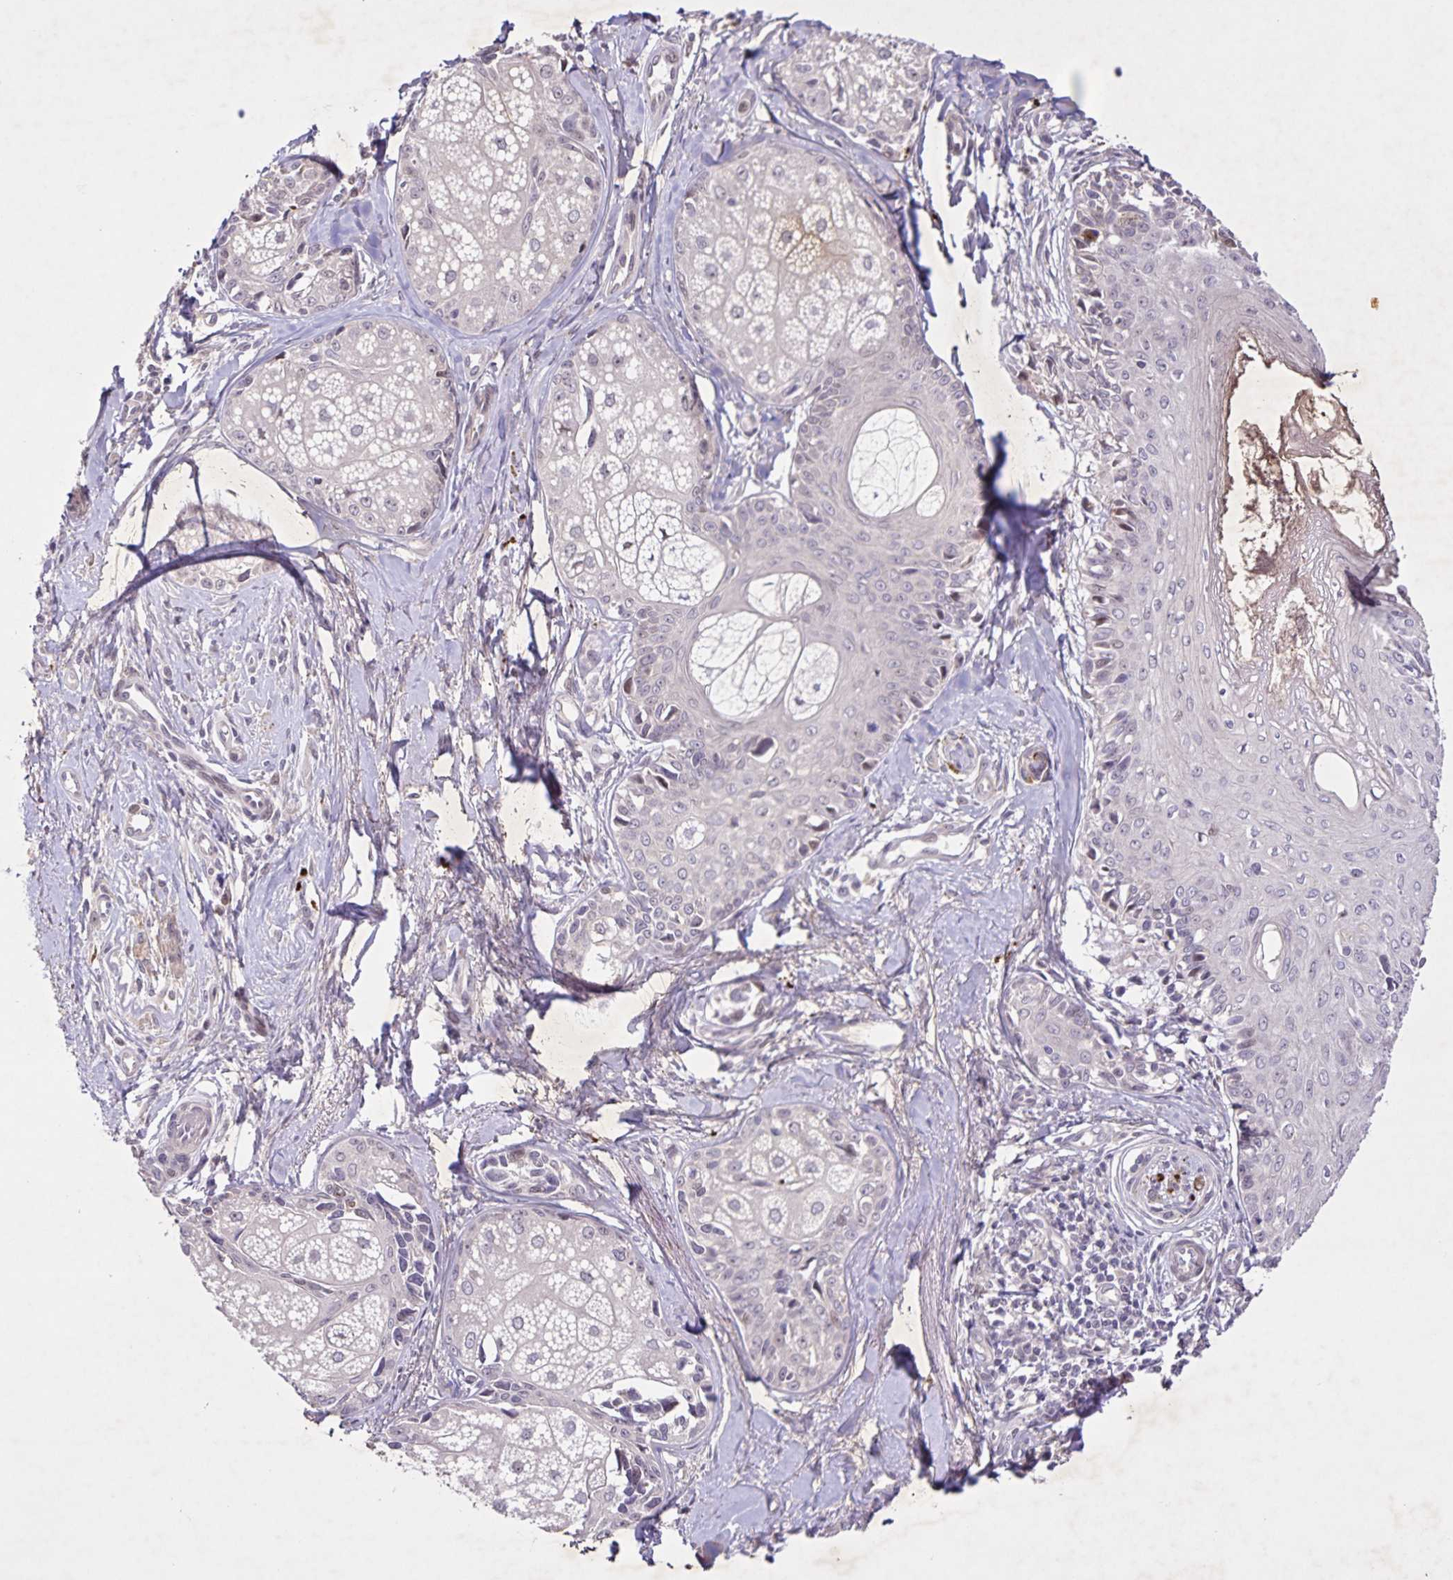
{"staining": {"intensity": "negative", "quantity": "none", "location": "none"}, "tissue": "melanoma", "cell_type": "Tumor cells", "image_type": "cancer", "snomed": [{"axis": "morphology", "description": "Malignant melanoma, NOS"}, {"axis": "topography", "description": "Skin"}], "caption": "Protein analysis of melanoma displays no significant positivity in tumor cells.", "gene": "GDF2", "patient": {"sex": "female", "age": 86}}